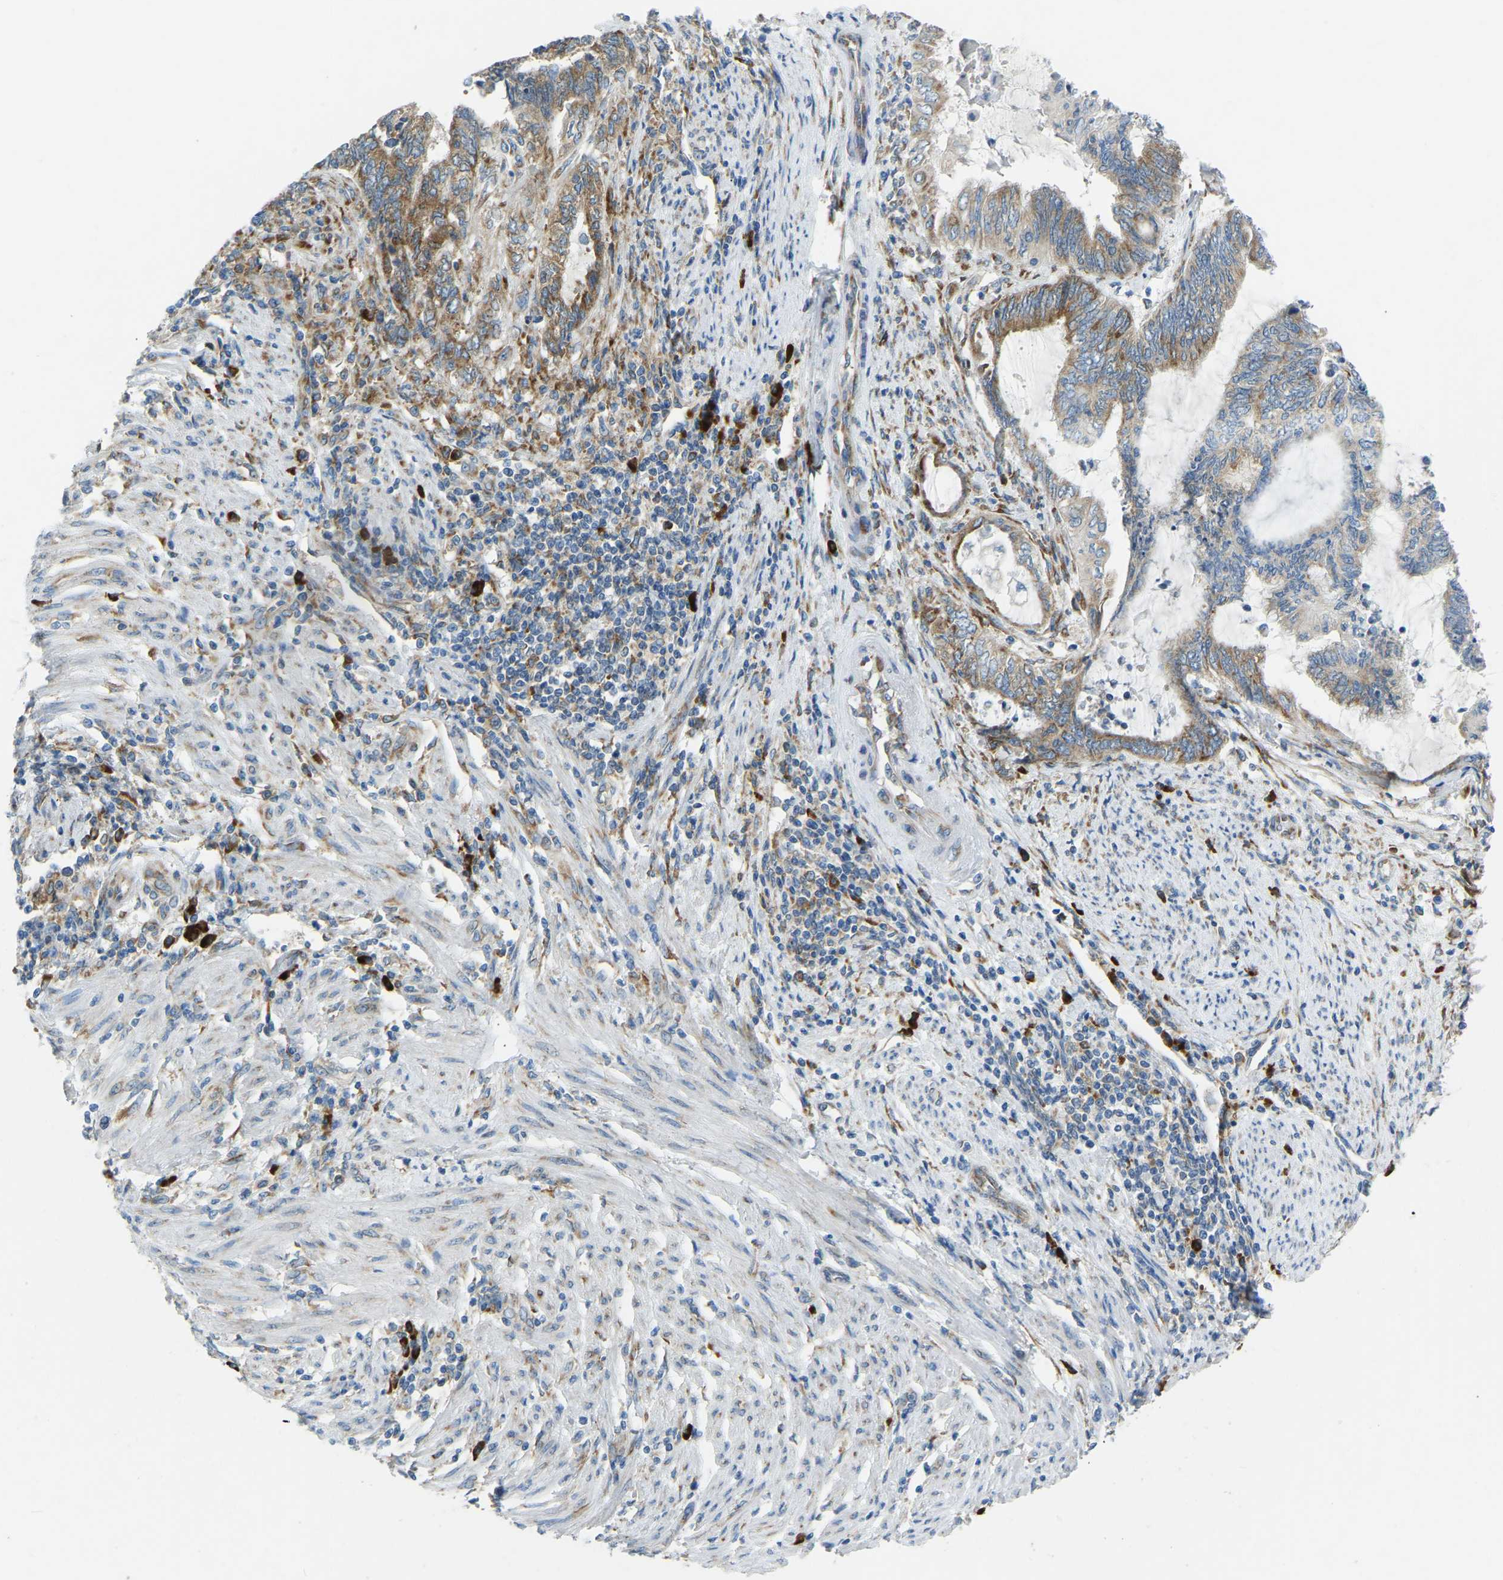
{"staining": {"intensity": "moderate", "quantity": ">75%", "location": "cytoplasmic/membranous"}, "tissue": "endometrial cancer", "cell_type": "Tumor cells", "image_type": "cancer", "snomed": [{"axis": "morphology", "description": "Adenocarcinoma, NOS"}, {"axis": "topography", "description": "Uterus"}, {"axis": "topography", "description": "Endometrium"}], "caption": "Tumor cells show moderate cytoplasmic/membranous positivity in approximately >75% of cells in endometrial cancer (adenocarcinoma). (Brightfield microscopy of DAB IHC at high magnification).", "gene": "SND1", "patient": {"sex": "female", "age": 70}}